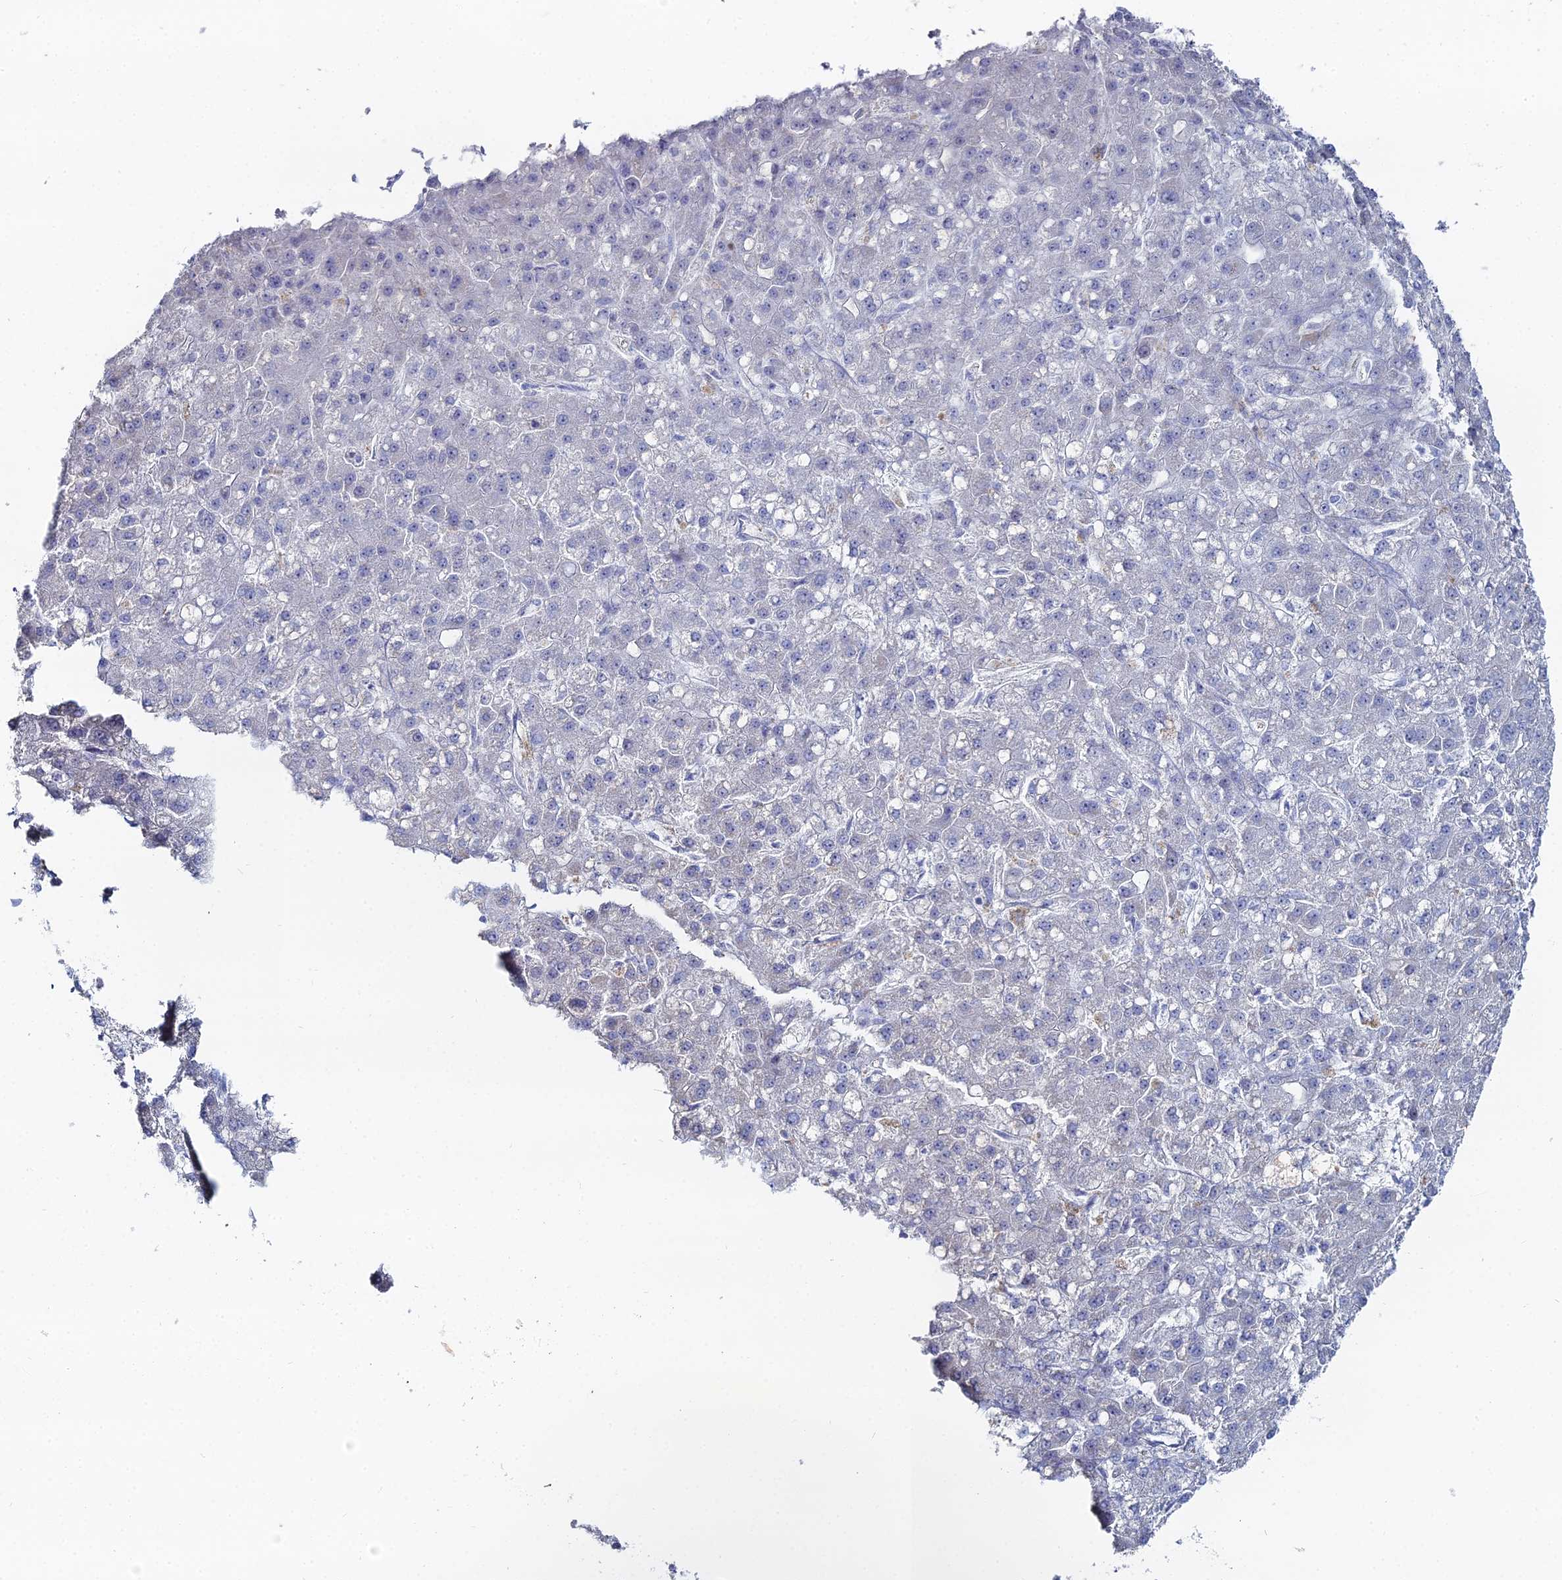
{"staining": {"intensity": "negative", "quantity": "none", "location": "none"}, "tissue": "liver cancer", "cell_type": "Tumor cells", "image_type": "cancer", "snomed": [{"axis": "morphology", "description": "Carcinoma, Hepatocellular, NOS"}, {"axis": "topography", "description": "Liver"}], "caption": "DAB immunohistochemical staining of liver hepatocellular carcinoma displays no significant staining in tumor cells. The staining was performed using DAB (3,3'-diaminobenzidine) to visualize the protein expression in brown, while the nuclei were stained in blue with hematoxylin (Magnification: 20x).", "gene": "THAP4", "patient": {"sex": "male", "age": 67}}